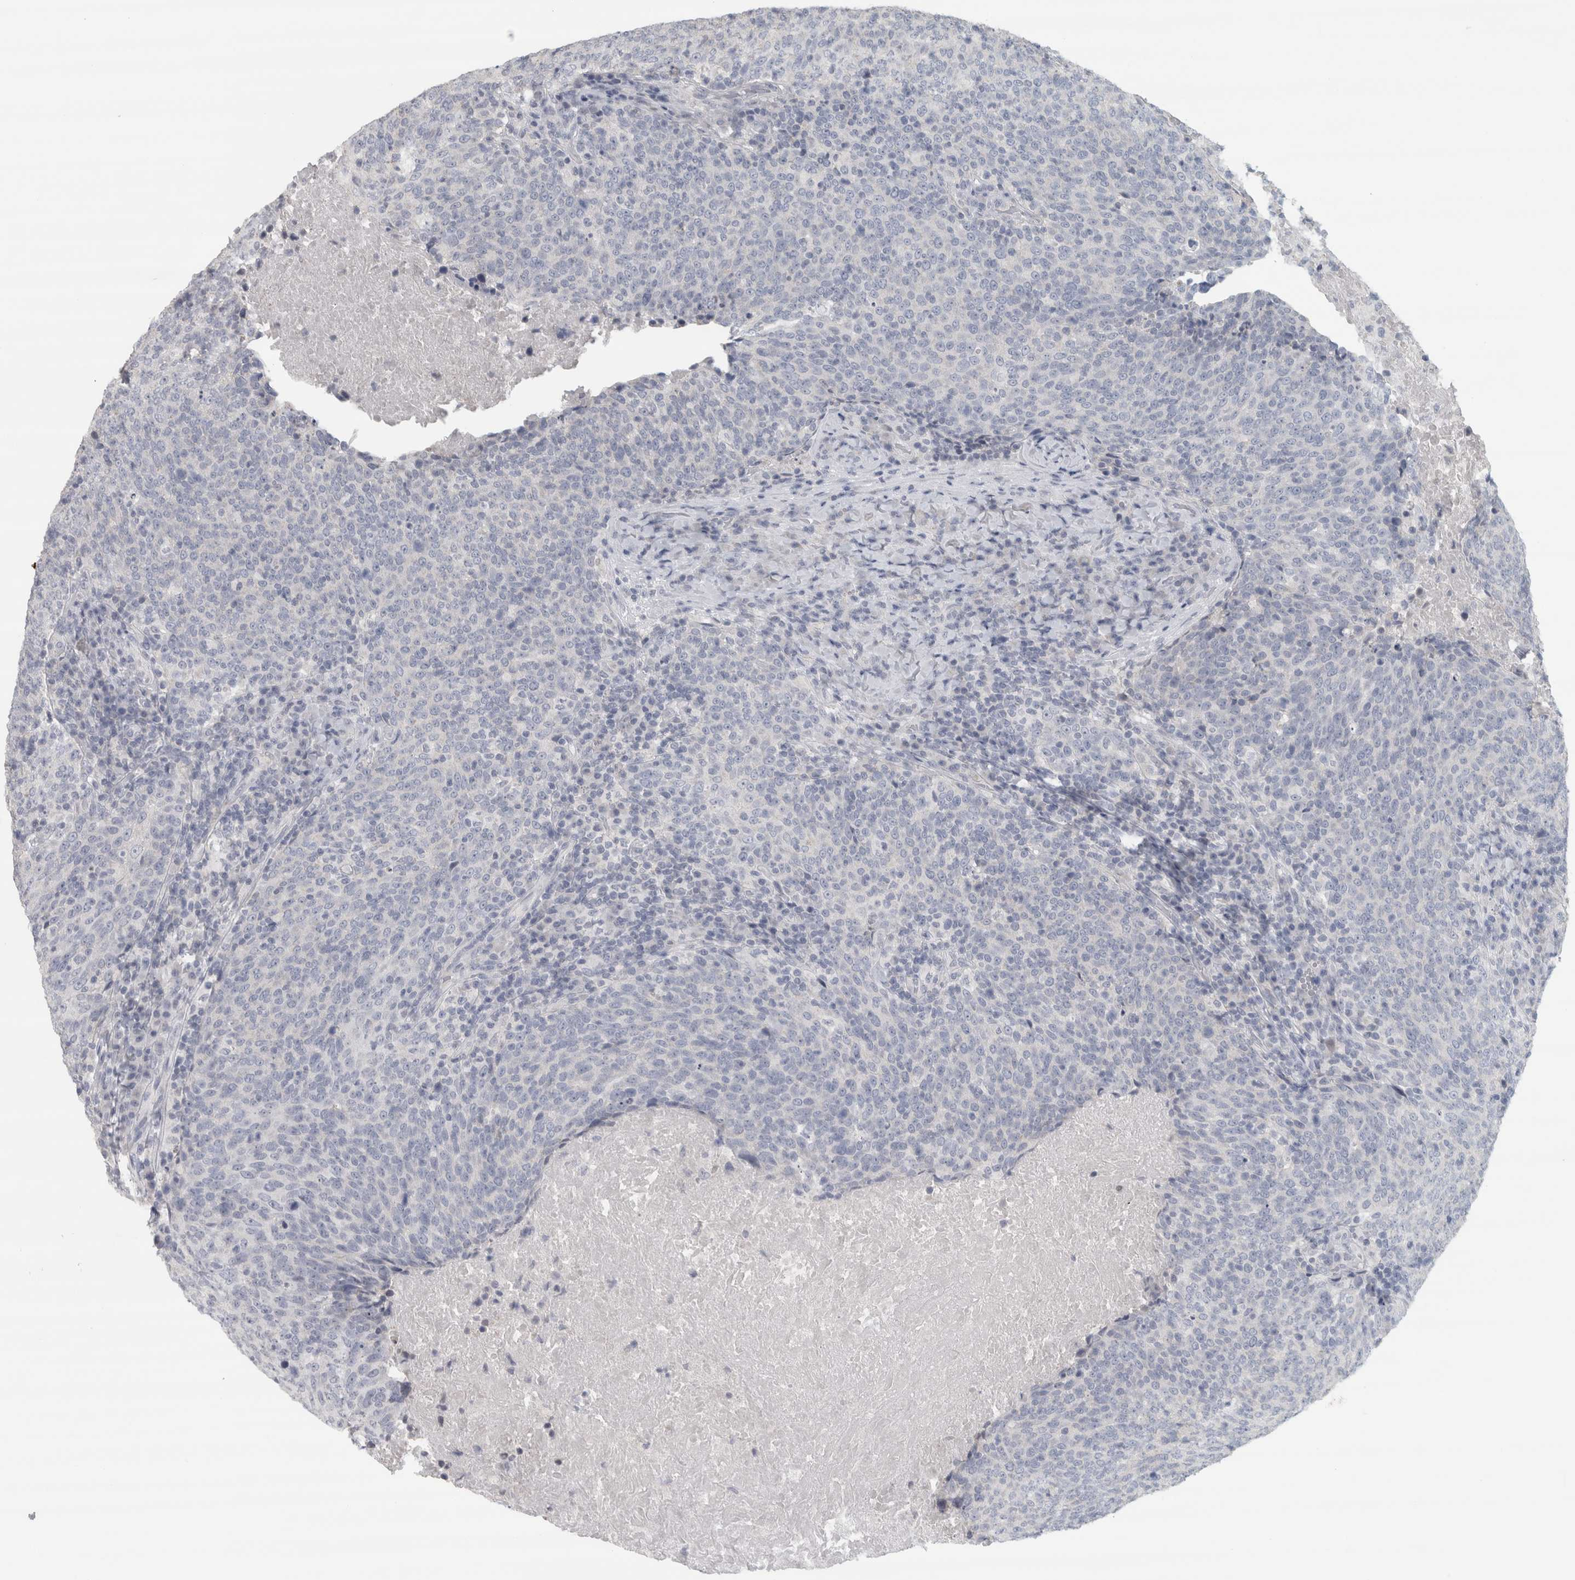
{"staining": {"intensity": "negative", "quantity": "none", "location": "none"}, "tissue": "head and neck cancer", "cell_type": "Tumor cells", "image_type": "cancer", "snomed": [{"axis": "morphology", "description": "Squamous cell carcinoma, NOS"}, {"axis": "morphology", "description": "Squamous cell carcinoma, metastatic, NOS"}, {"axis": "topography", "description": "Lymph node"}, {"axis": "topography", "description": "Head-Neck"}], "caption": "IHC histopathology image of human head and neck squamous cell carcinoma stained for a protein (brown), which displays no staining in tumor cells.", "gene": "PTPRN2", "patient": {"sex": "male", "age": 62}}